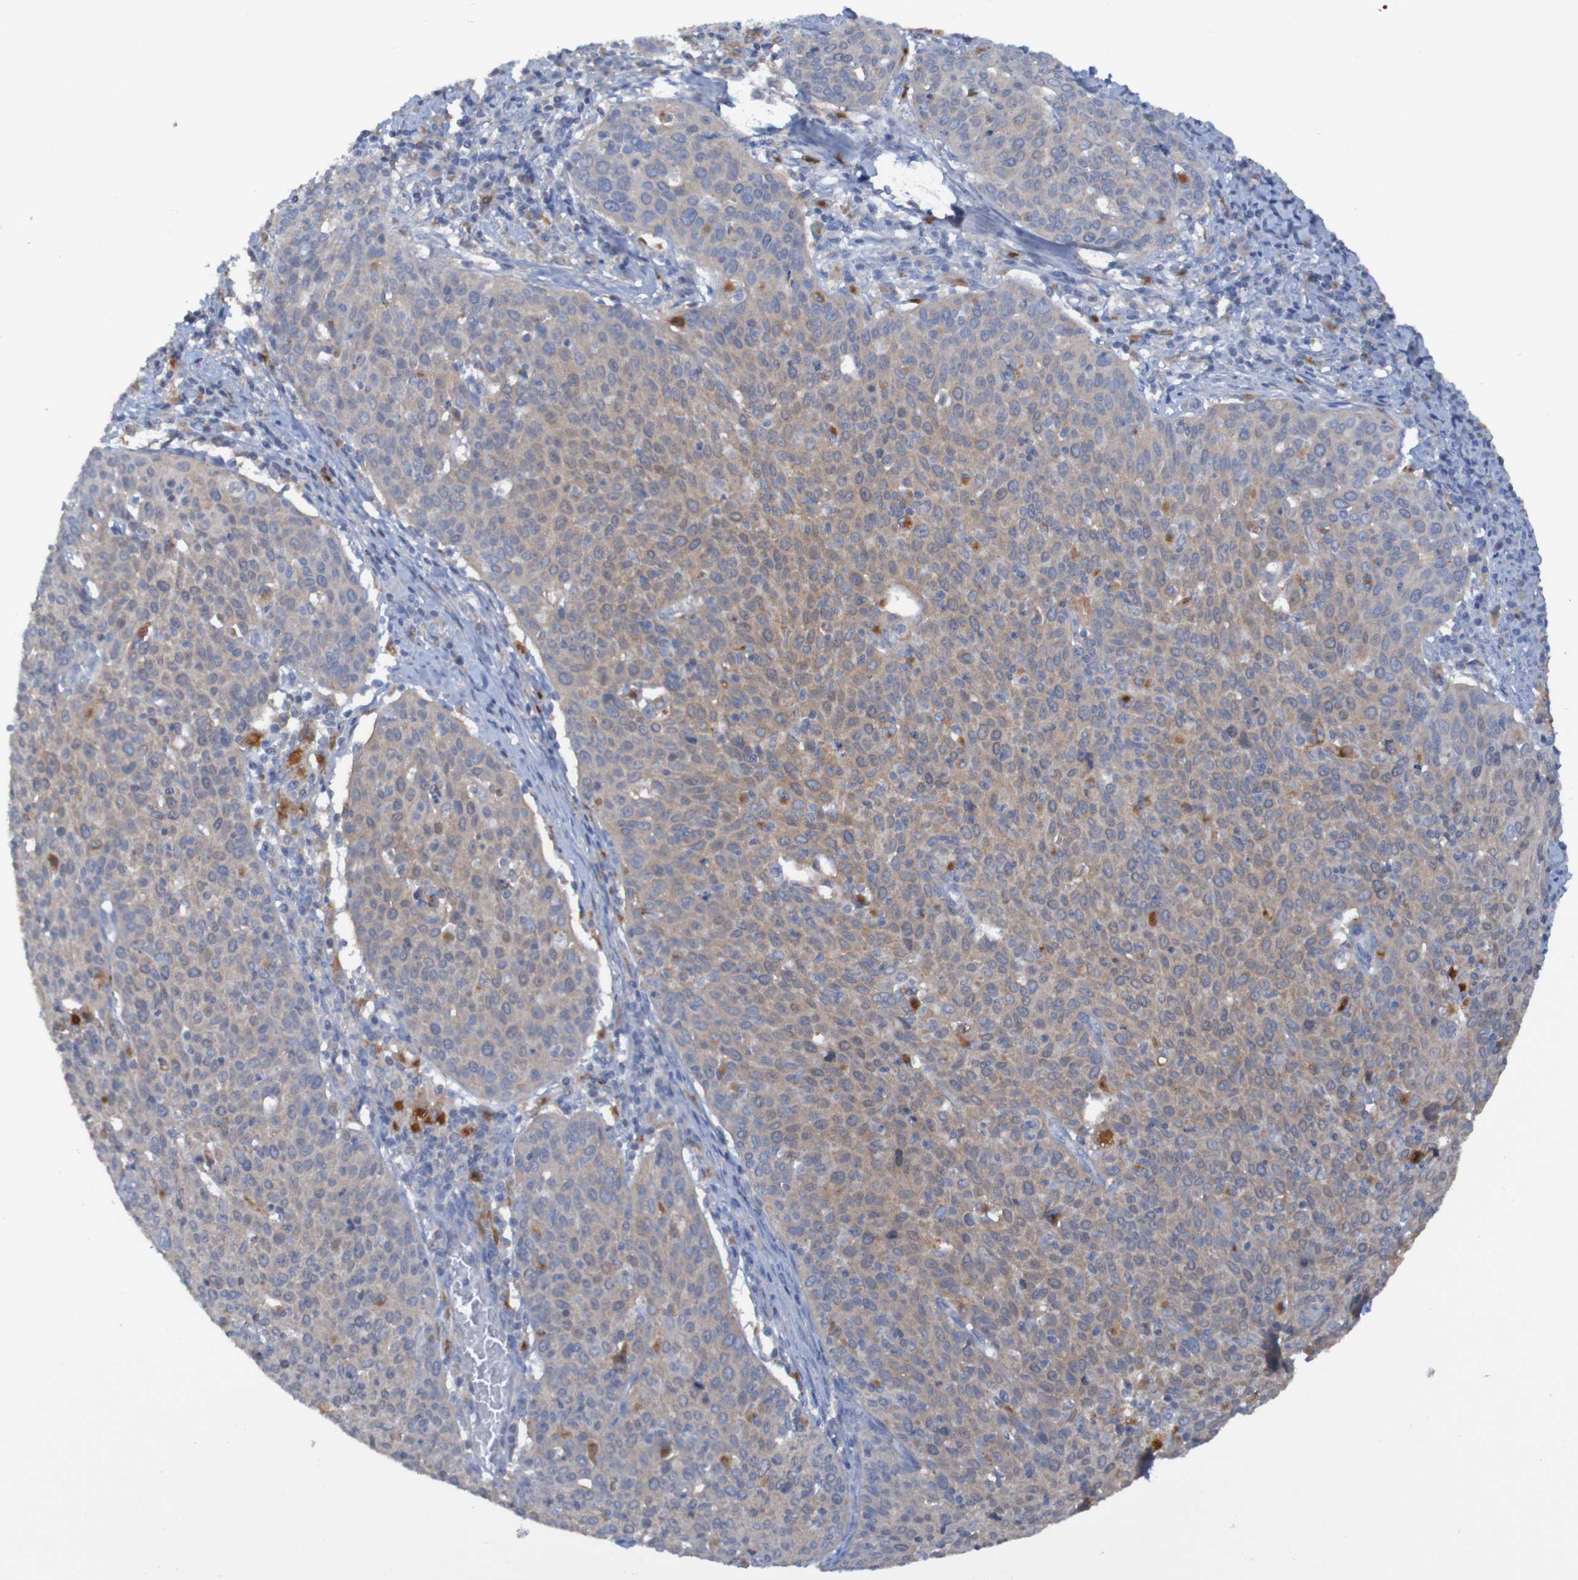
{"staining": {"intensity": "weak", "quantity": ">75%", "location": "cytoplasmic/membranous"}, "tissue": "cervical cancer", "cell_type": "Tumor cells", "image_type": "cancer", "snomed": [{"axis": "morphology", "description": "Squamous cell carcinoma, NOS"}, {"axis": "topography", "description": "Cervix"}], "caption": "The micrograph displays a brown stain indicating the presence of a protein in the cytoplasmic/membranous of tumor cells in squamous cell carcinoma (cervical).", "gene": "ARHGEF16", "patient": {"sex": "female", "age": 38}}